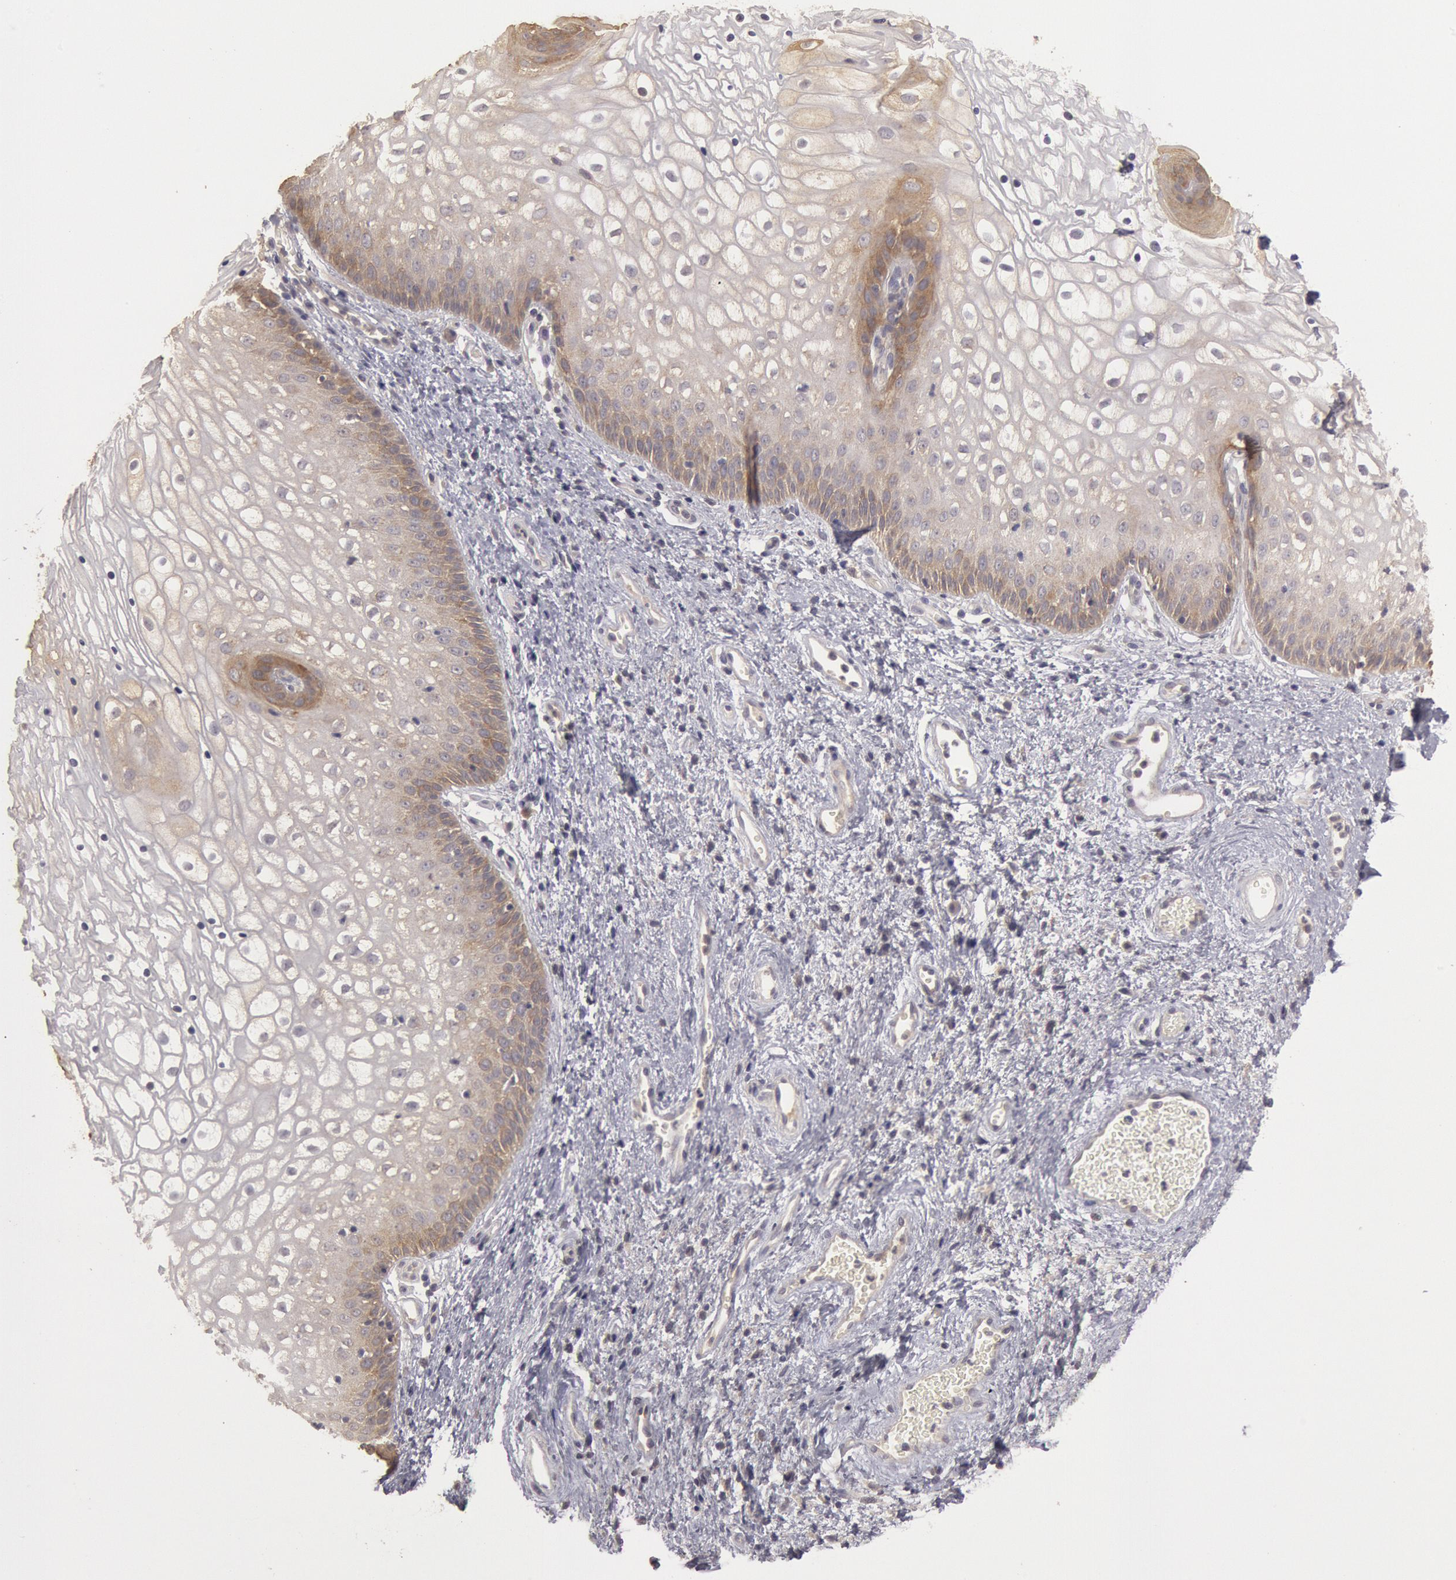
{"staining": {"intensity": "moderate", "quantity": "<25%", "location": "cytoplasmic/membranous"}, "tissue": "vagina", "cell_type": "Squamous epithelial cells", "image_type": "normal", "snomed": [{"axis": "morphology", "description": "Normal tissue, NOS"}, {"axis": "topography", "description": "Vagina"}], "caption": "IHC of normal human vagina reveals low levels of moderate cytoplasmic/membranous expression in approximately <25% of squamous epithelial cells.", "gene": "ZFP36L1", "patient": {"sex": "female", "age": 34}}